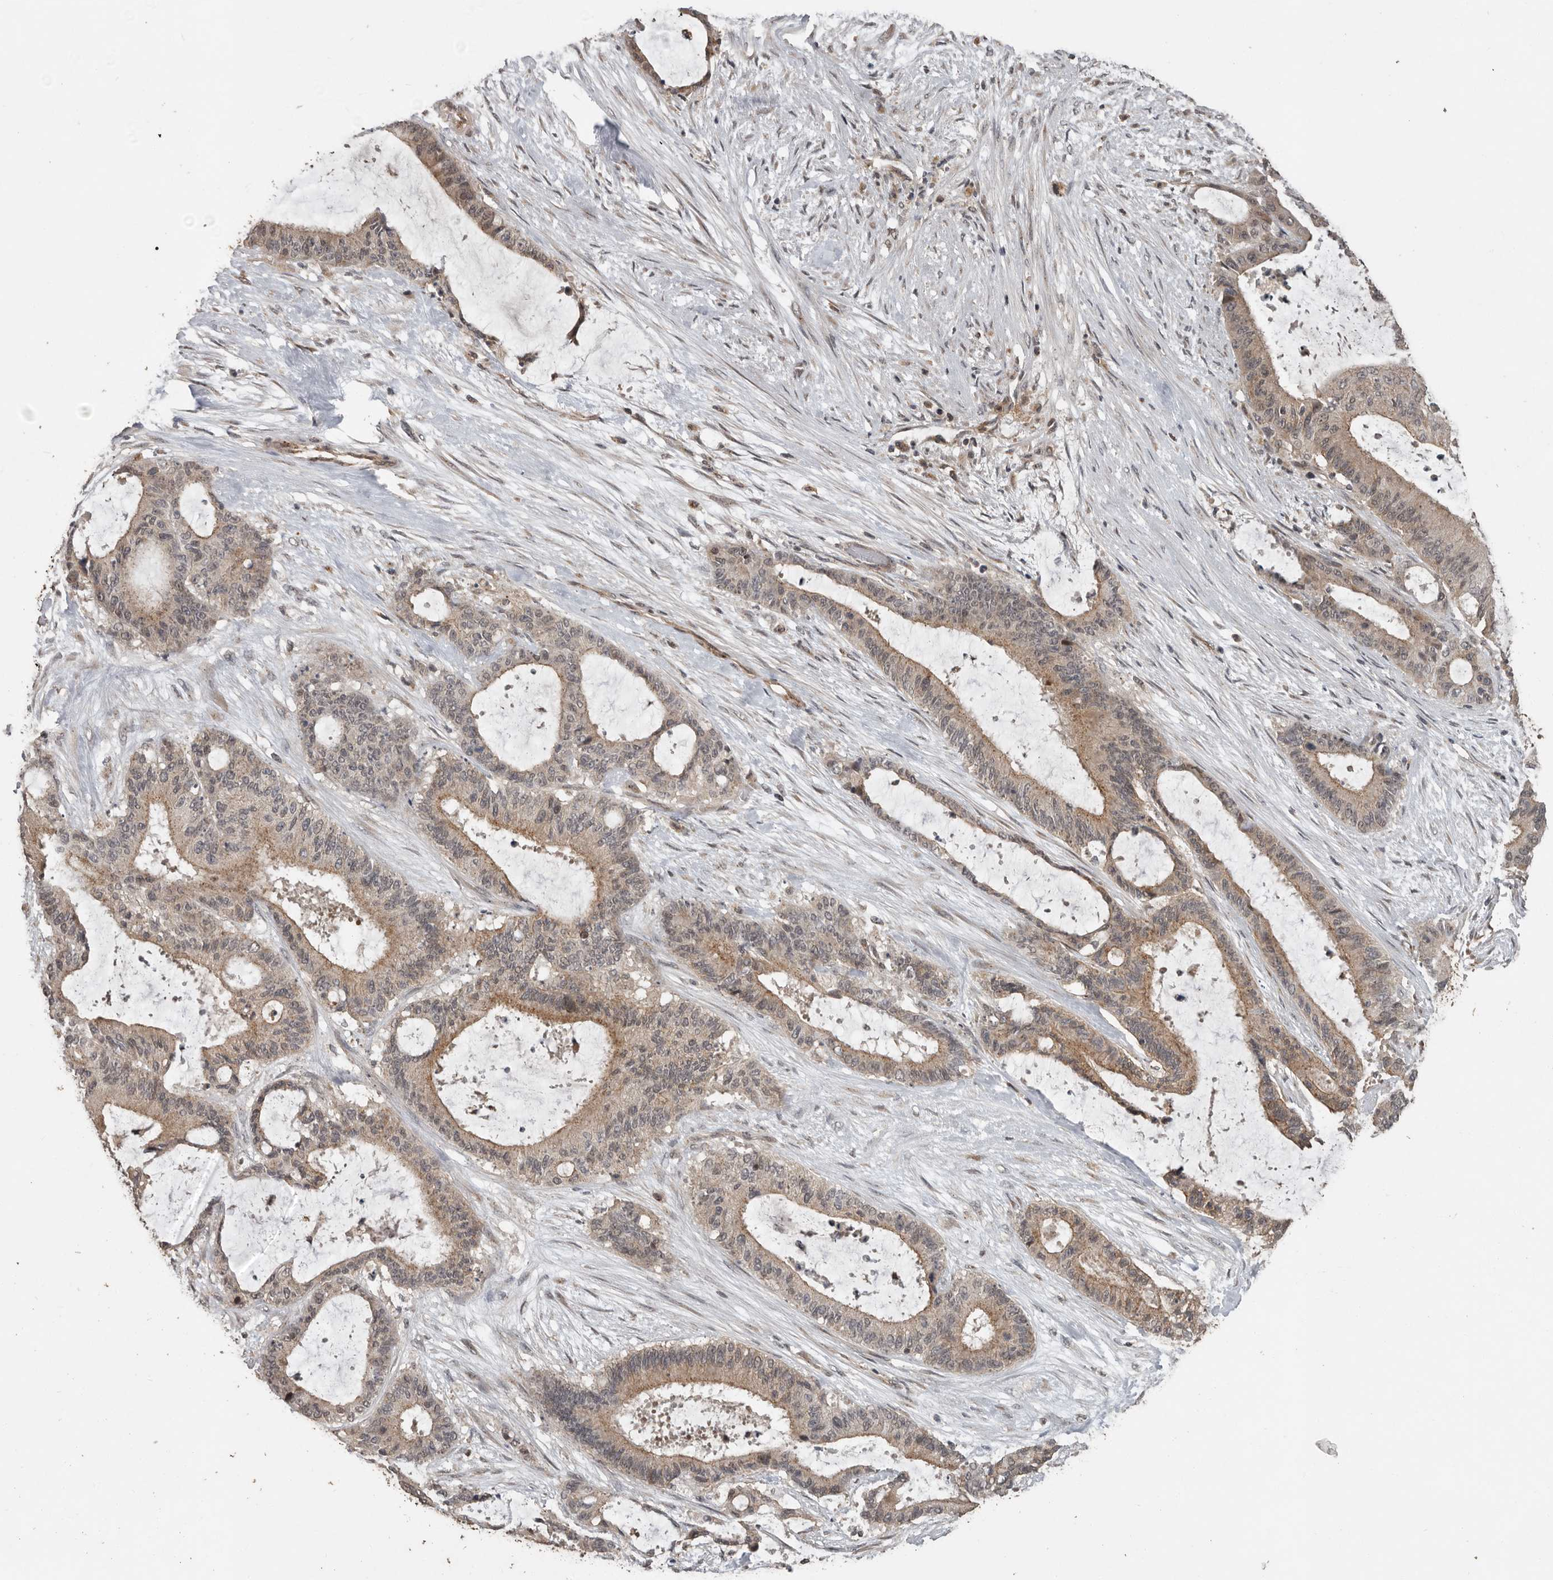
{"staining": {"intensity": "moderate", "quantity": "25%-75%", "location": "cytoplasmic/membranous"}, "tissue": "liver cancer", "cell_type": "Tumor cells", "image_type": "cancer", "snomed": [{"axis": "morphology", "description": "Normal tissue, NOS"}, {"axis": "morphology", "description": "Cholangiocarcinoma"}, {"axis": "topography", "description": "Liver"}, {"axis": "topography", "description": "Peripheral nerve tissue"}], "caption": "This photomicrograph exhibits immunohistochemistry (IHC) staining of human liver cancer, with medium moderate cytoplasmic/membranous staining in about 25%-75% of tumor cells.", "gene": "CEP350", "patient": {"sex": "female", "age": 73}}